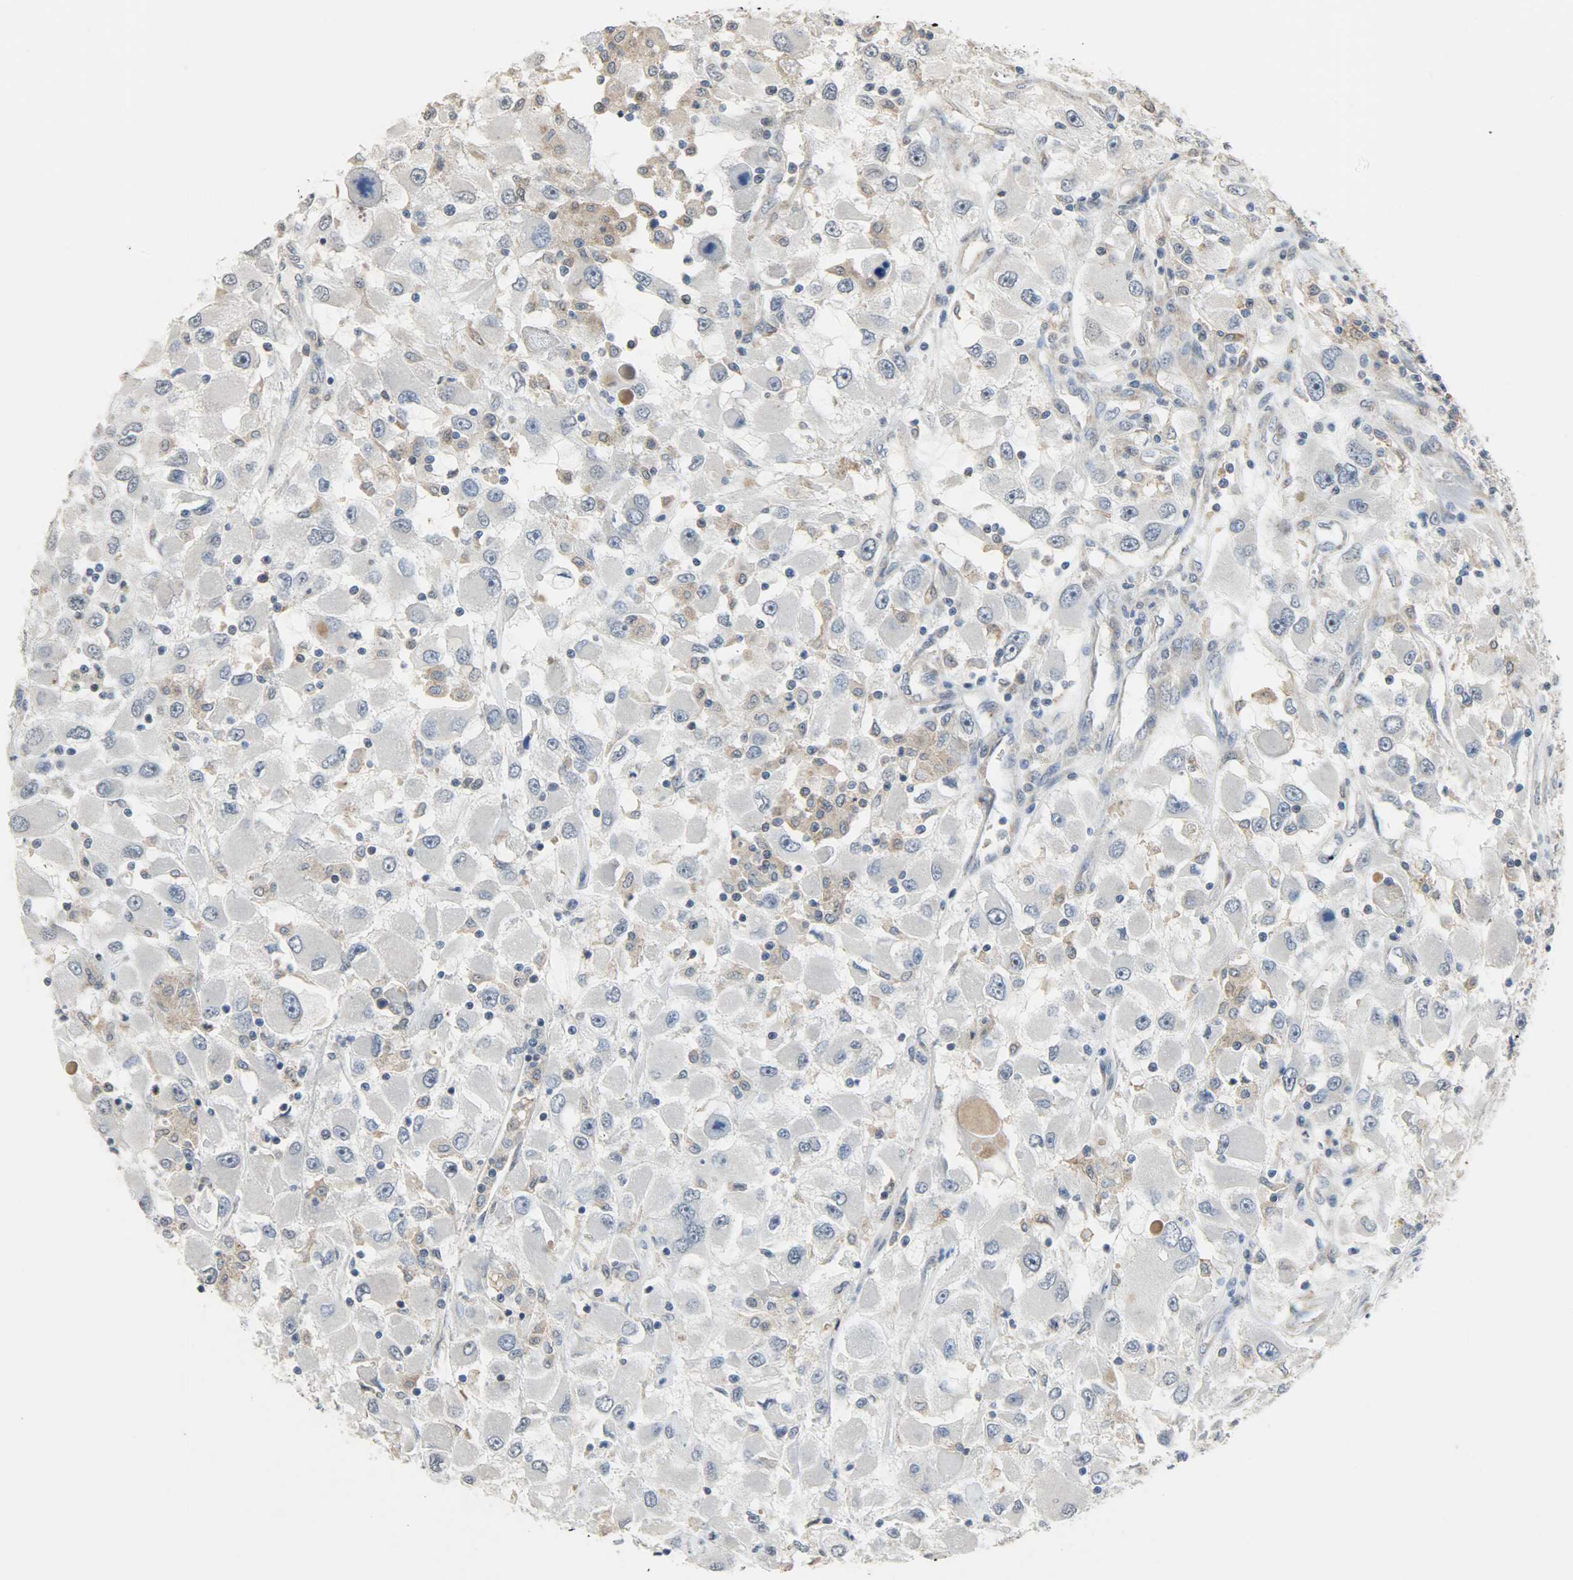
{"staining": {"intensity": "negative", "quantity": "none", "location": "none"}, "tissue": "renal cancer", "cell_type": "Tumor cells", "image_type": "cancer", "snomed": [{"axis": "morphology", "description": "Adenocarcinoma, NOS"}, {"axis": "topography", "description": "Kidney"}], "caption": "Immunohistochemical staining of human renal cancer reveals no significant staining in tumor cells.", "gene": "TRIM21", "patient": {"sex": "female", "age": 52}}